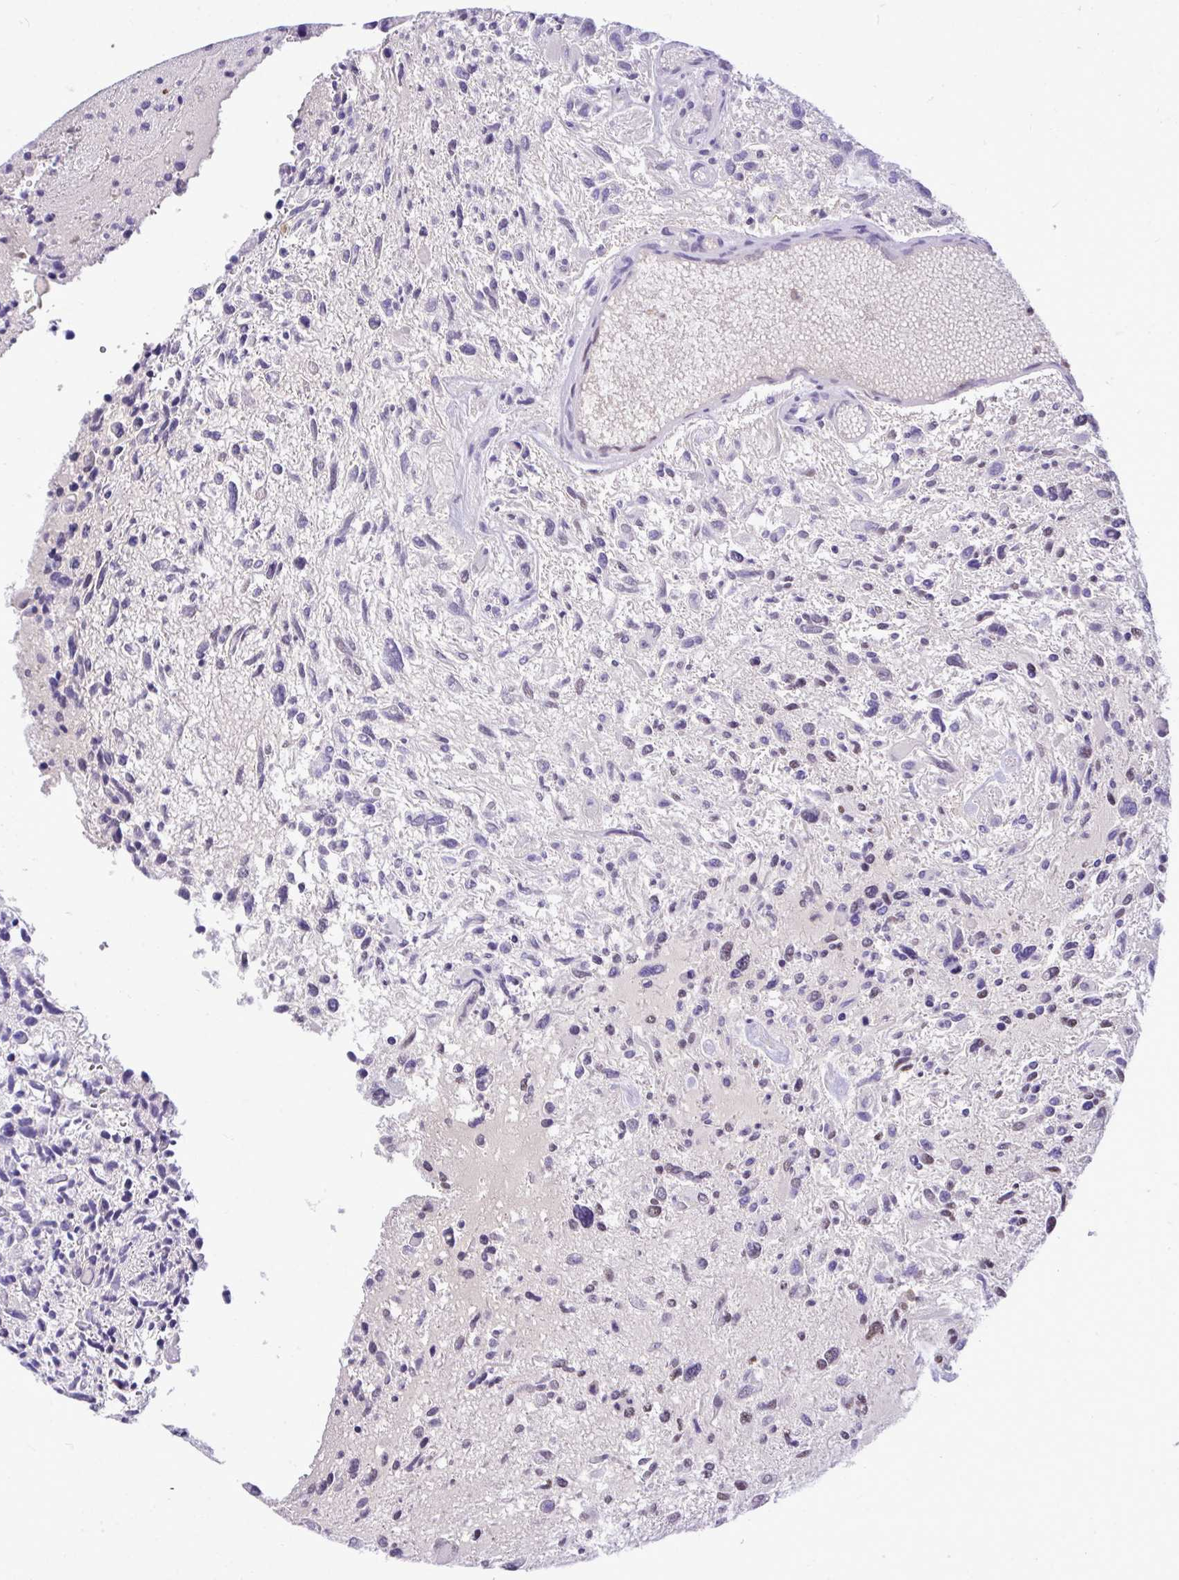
{"staining": {"intensity": "negative", "quantity": "none", "location": "none"}, "tissue": "glioma", "cell_type": "Tumor cells", "image_type": "cancer", "snomed": [{"axis": "morphology", "description": "Glioma, malignant, High grade"}, {"axis": "topography", "description": "Brain"}], "caption": "Malignant high-grade glioma was stained to show a protein in brown. There is no significant expression in tumor cells.", "gene": "HRG", "patient": {"sex": "female", "age": 11}}